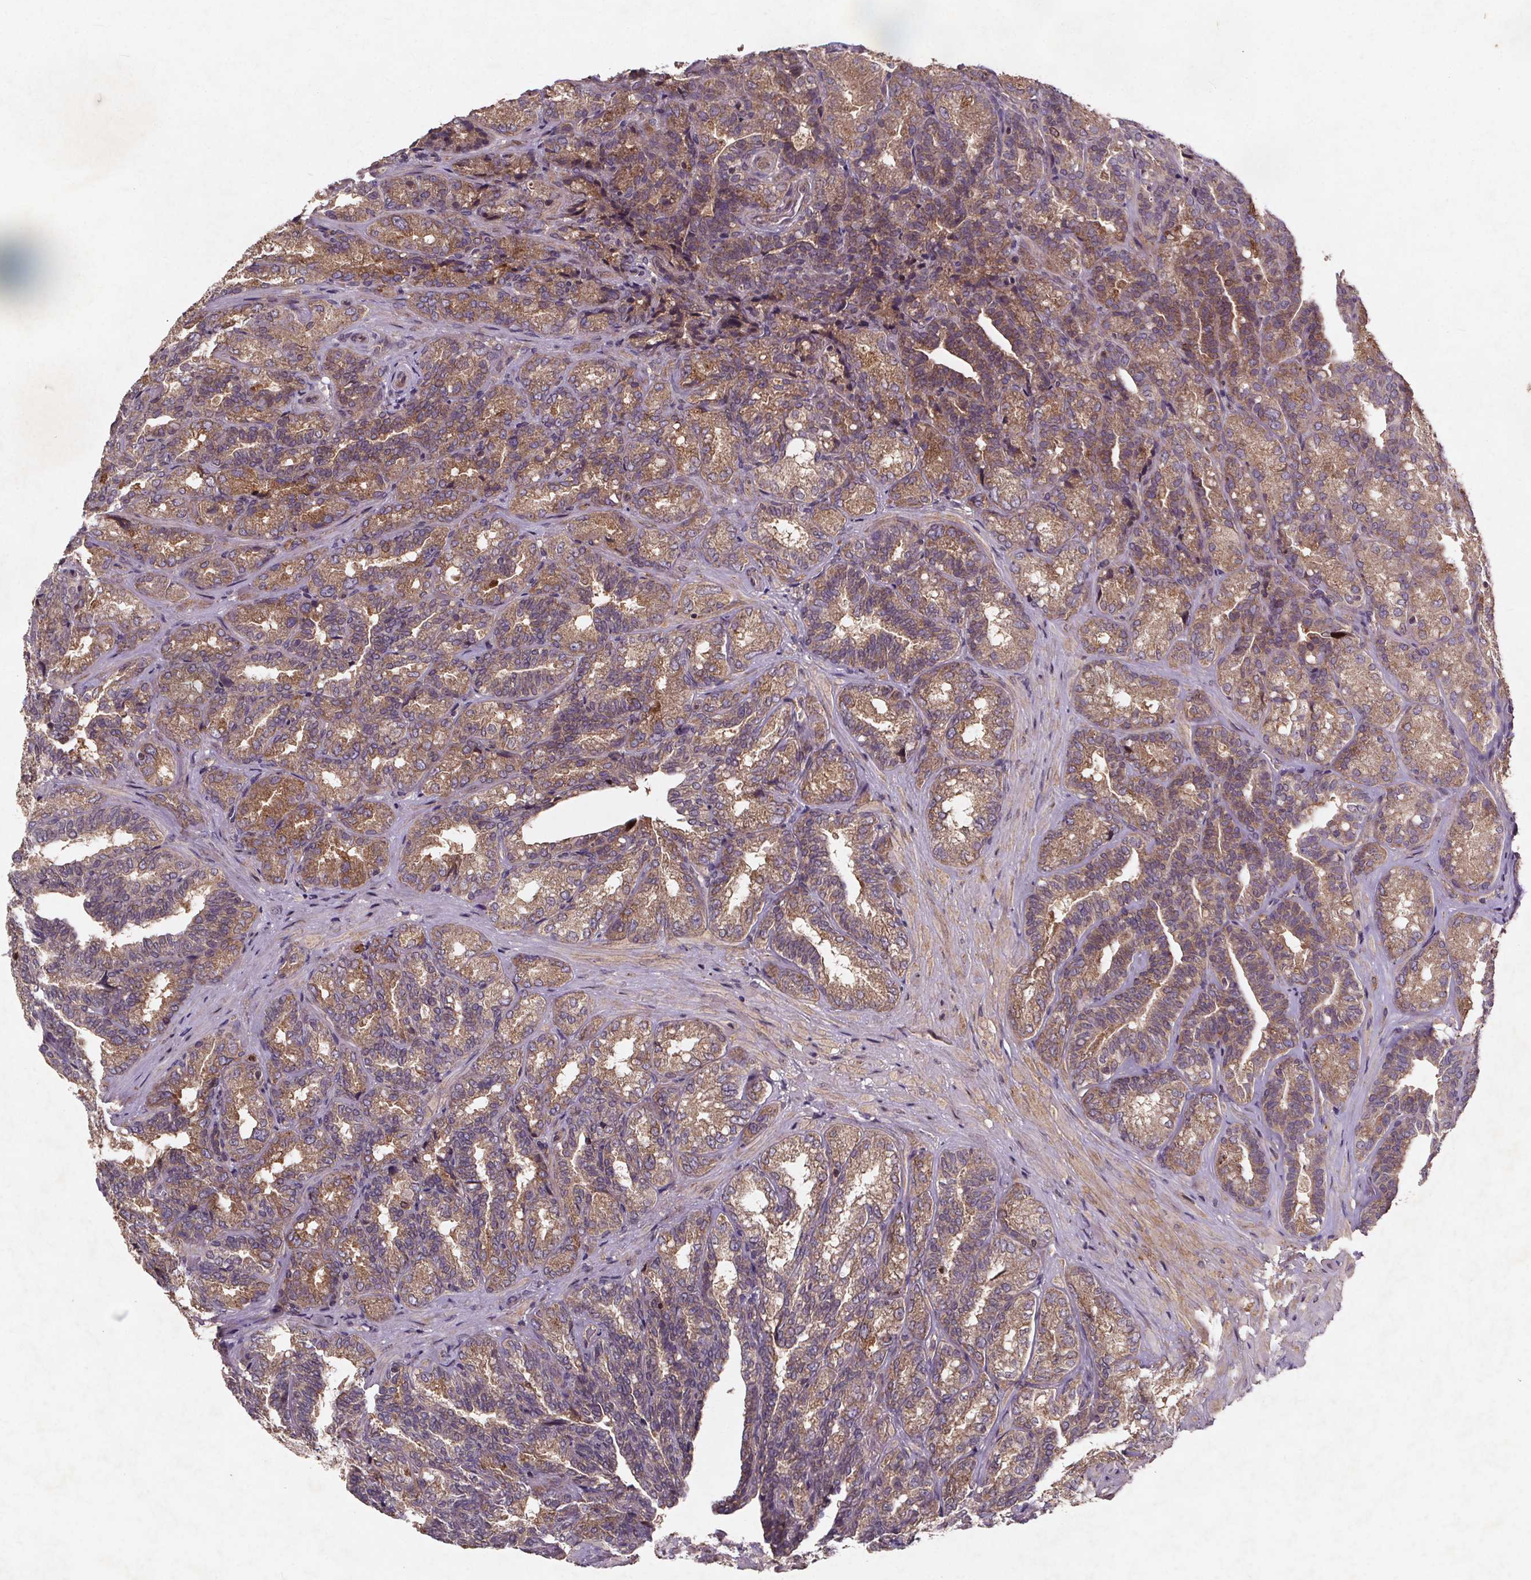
{"staining": {"intensity": "moderate", "quantity": ">75%", "location": "cytoplasmic/membranous"}, "tissue": "seminal vesicle", "cell_type": "Glandular cells", "image_type": "normal", "snomed": [{"axis": "morphology", "description": "Normal tissue, NOS"}, {"axis": "topography", "description": "Seminal veicle"}], "caption": "Immunohistochemistry (IHC) (DAB) staining of normal human seminal vesicle shows moderate cytoplasmic/membranous protein staining in about >75% of glandular cells. (IHC, brightfield microscopy, high magnification).", "gene": "STRN3", "patient": {"sex": "male", "age": 68}}